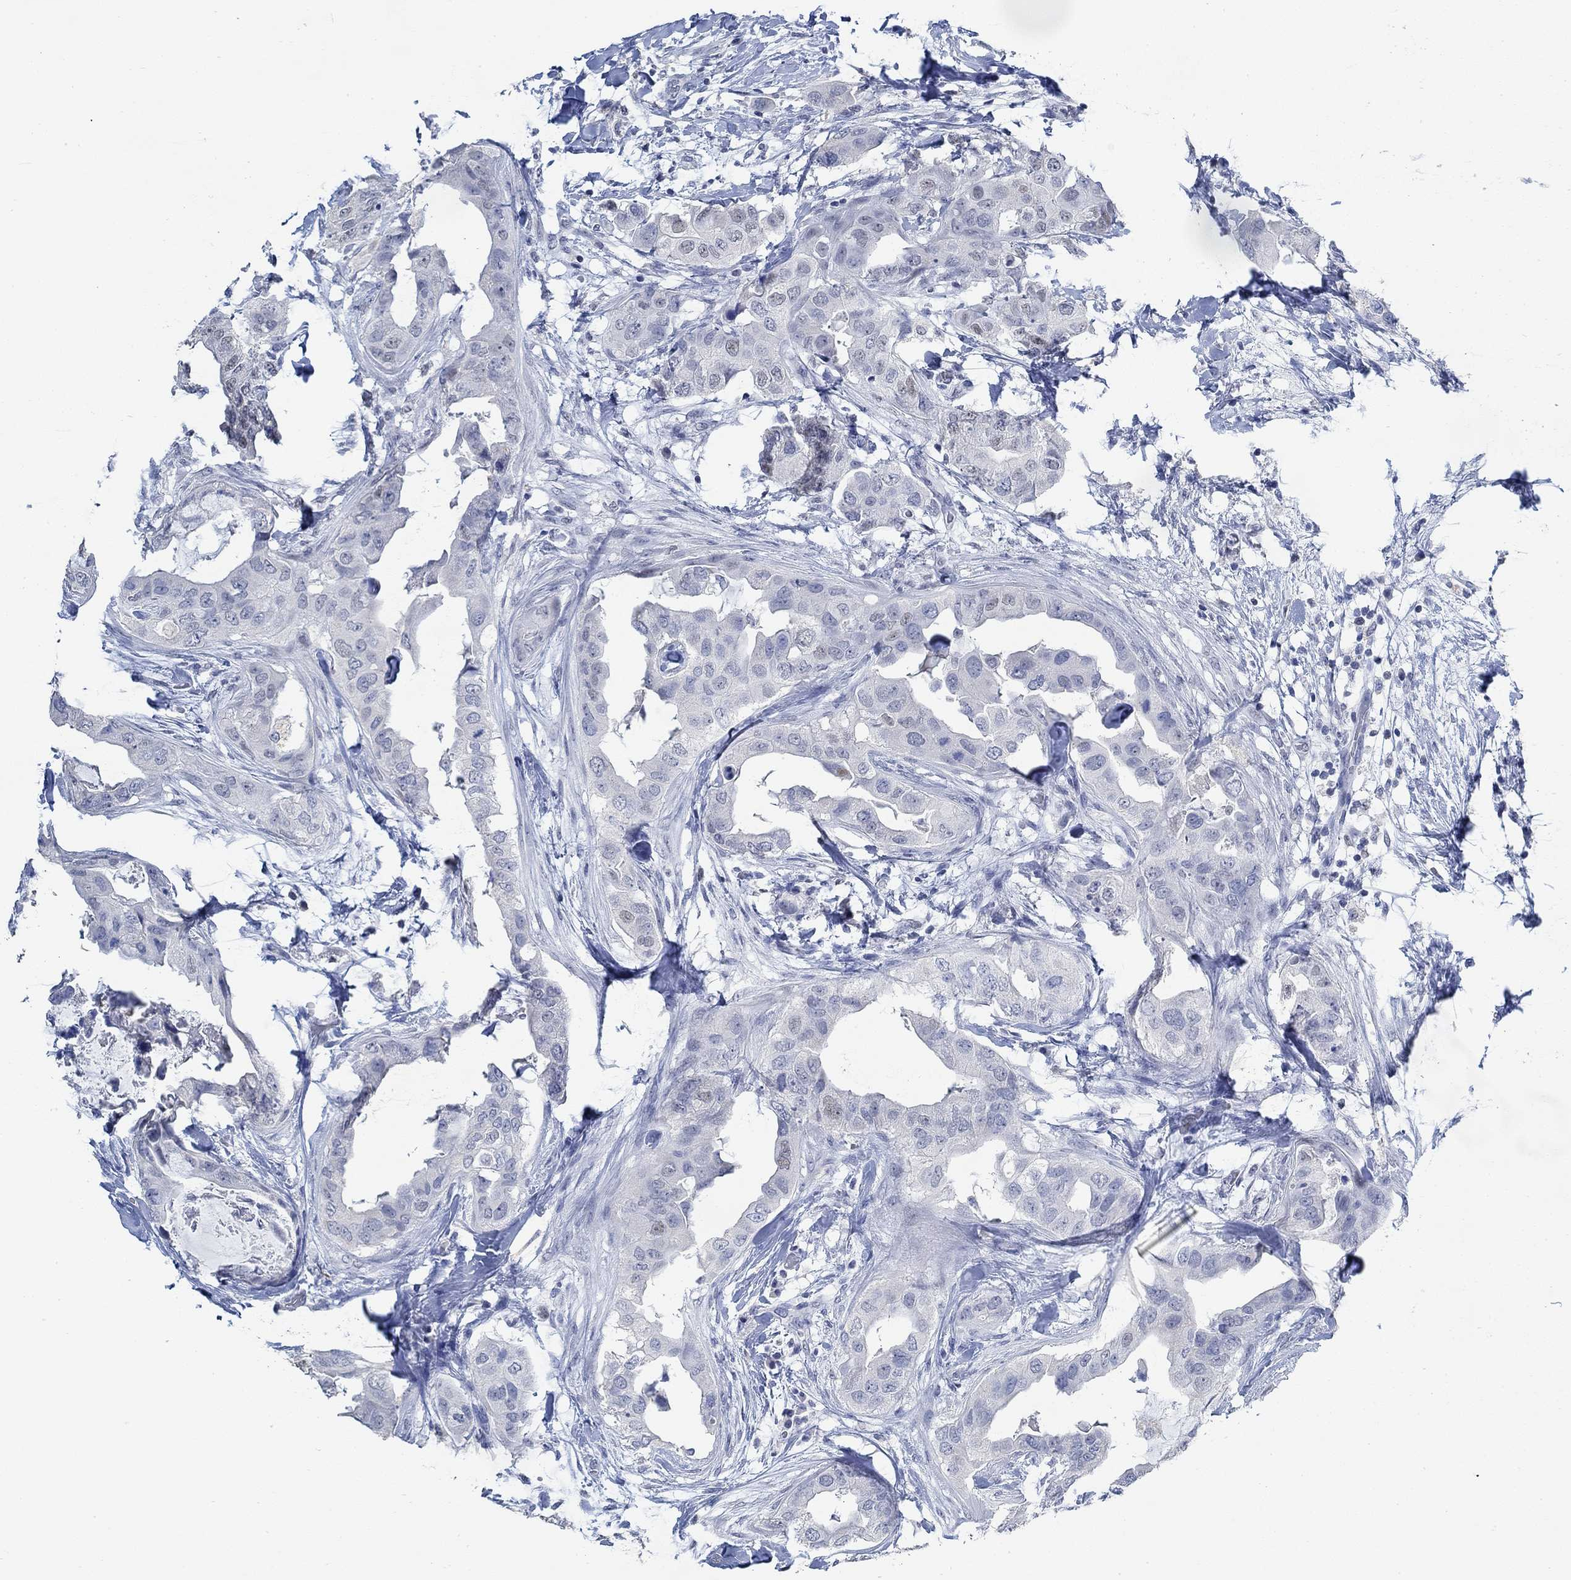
{"staining": {"intensity": "negative", "quantity": "none", "location": "none"}, "tissue": "breast cancer", "cell_type": "Tumor cells", "image_type": "cancer", "snomed": [{"axis": "morphology", "description": "Normal tissue, NOS"}, {"axis": "morphology", "description": "Duct carcinoma"}, {"axis": "topography", "description": "Breast"}], "caption": "DAB (3,3'-diaminobenzidine) immunohistochemical staining of human breast cancer demonstrates no significant staining in tumor cells.", "gene": "PPP1R17", "patient": {"sex": "female", "age": 40}}